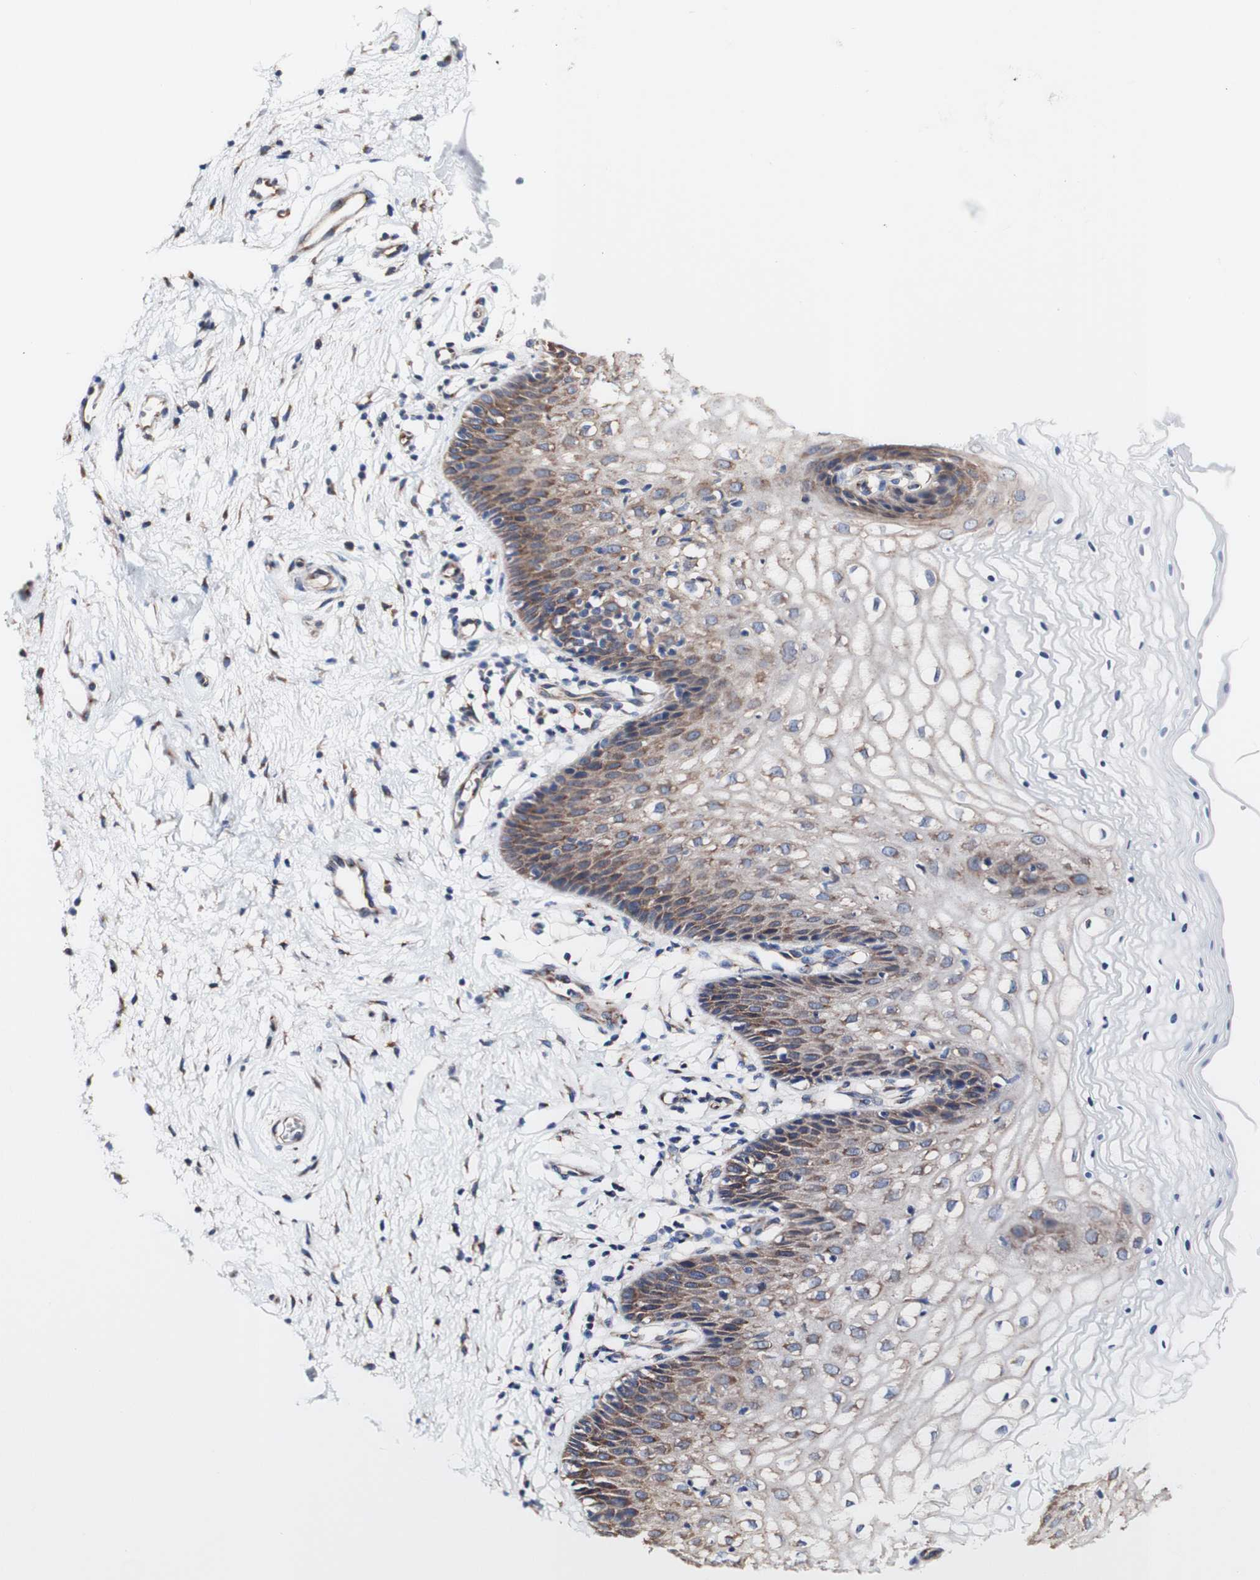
{"staining": {"intensity": "moderate", "quantity": "25%-75%", "location": "cytoplasmic/membranous"}, "tissue": "vagina", "cell_type": "Squamous epithelial cells", "image_type": "normal", "snomed": [{"axis": "morphology", "description": "Normal tissue, NOS"}, {"axis": "topography", "description": "Vagina"}], "caption": "Immunohistochemistry of unremarkable vagina shows medium levels of moderate cytoplasmic/membranous positivity in approximately 25%-75% of squamous epithelial cells. The staining was performed using DAB (3,3'-diaminobenzidine) to visualize the protein expression in brown, while the nuclei were stained in blue with hematoxylin (Magnification: 20x).", "gene": "LRIG3", "patient": {"sex": "female", "age": 34}}